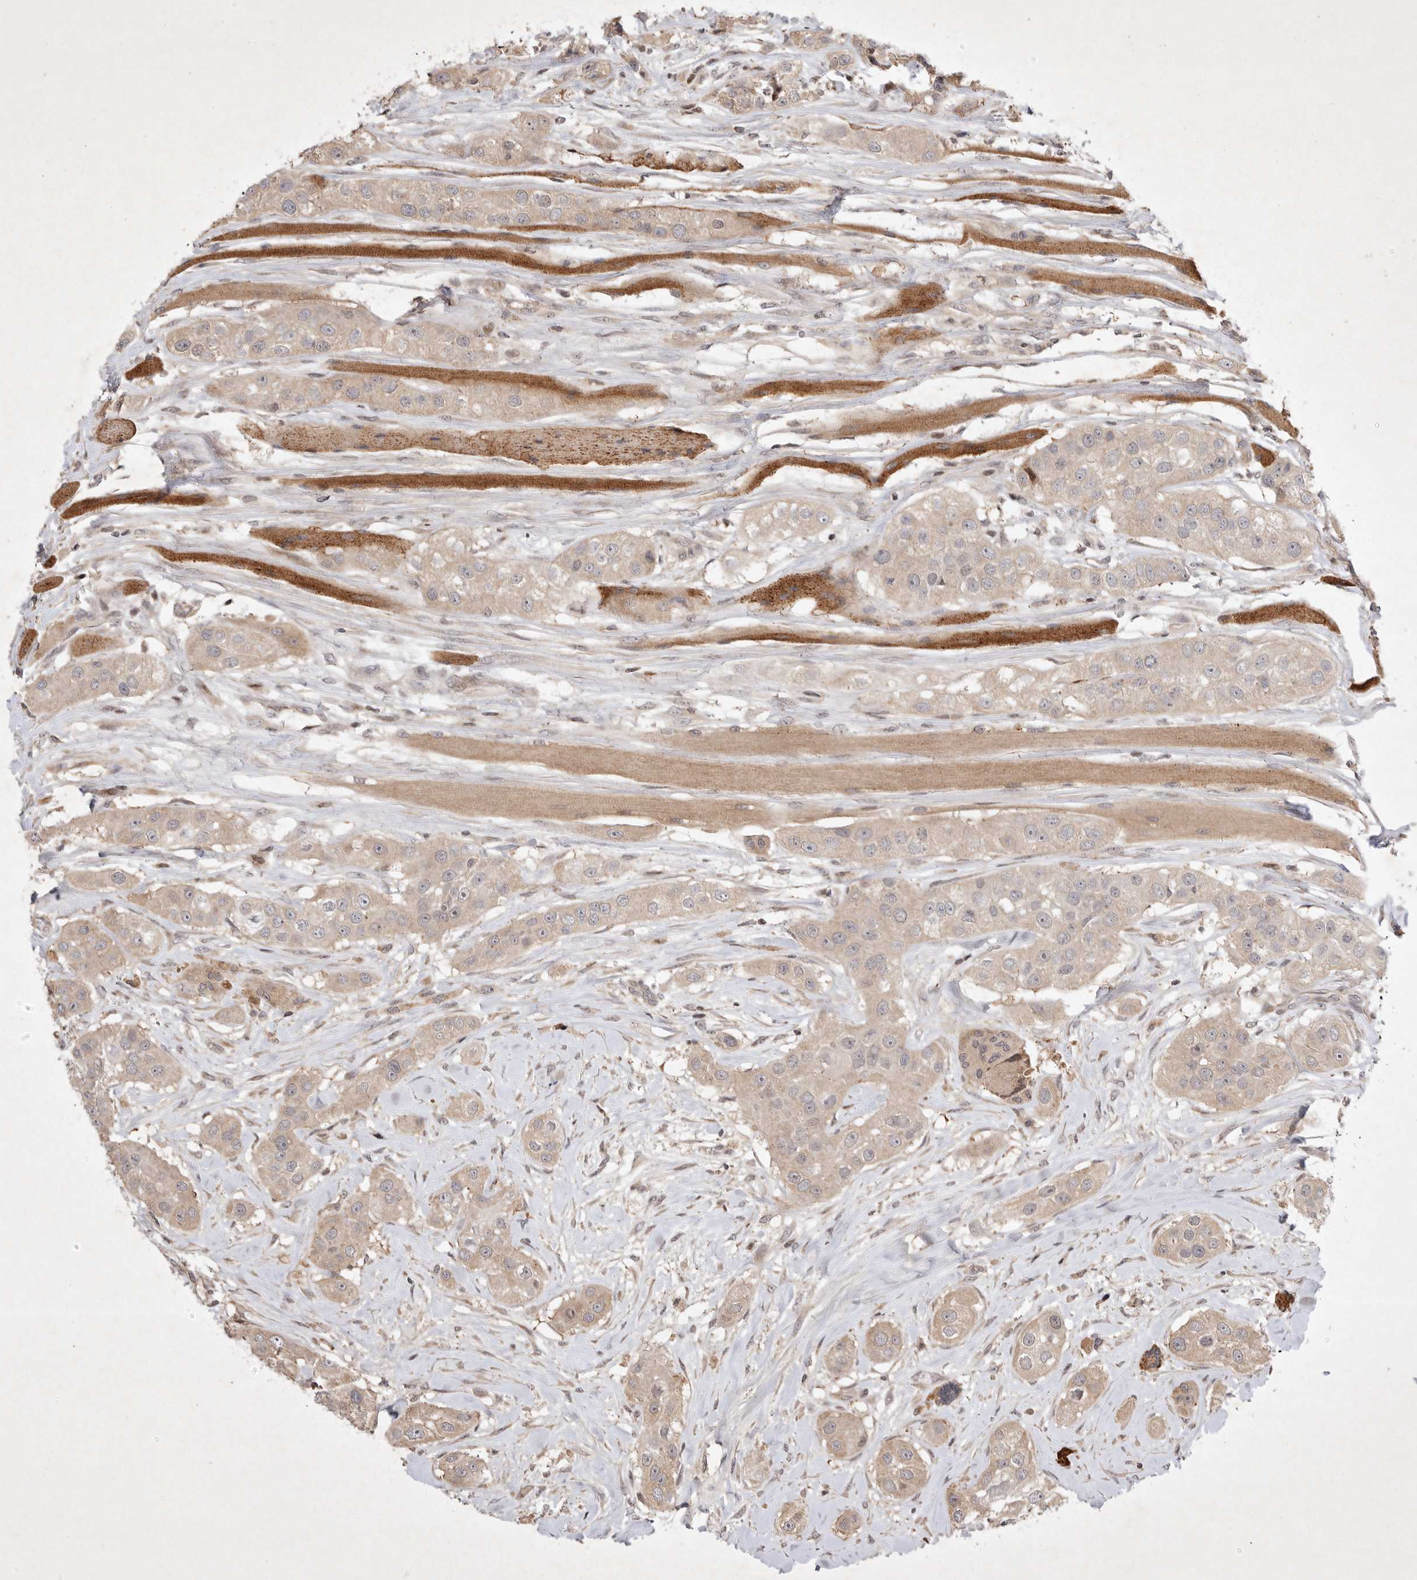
{"staining": {"intensity": "weak", "quantity": ">75%", "location": "cytoplasmic/membranous"}, "tissue": "head and neck cancer", "cell_type": "Tumor cells", "image_type": "cancer", "snomed": [{"axis": "morphology", "description": "Normal tissue, NOS"}, {"axis": "morphology", "description": "Squamous cell carcinoma, NOS"}, {"axis": "topography", "description": "Skeletal muscle"}, {"axis": "topography", "description": "Head-Neck"}], "caption": "A low amount of weak cytoplasmic/membranous positivity is identified in about >75% of tumor cells in squamous cell carcinoma (head and neck) tissue. The staining was performed using DAB to visualize the protein expression in brown, while the nuclei were stained in blue with hematoxylin (Magnification: 20x).", "gene": "EIF2AK1", "patient": {"sex": "male", "age": 51}}